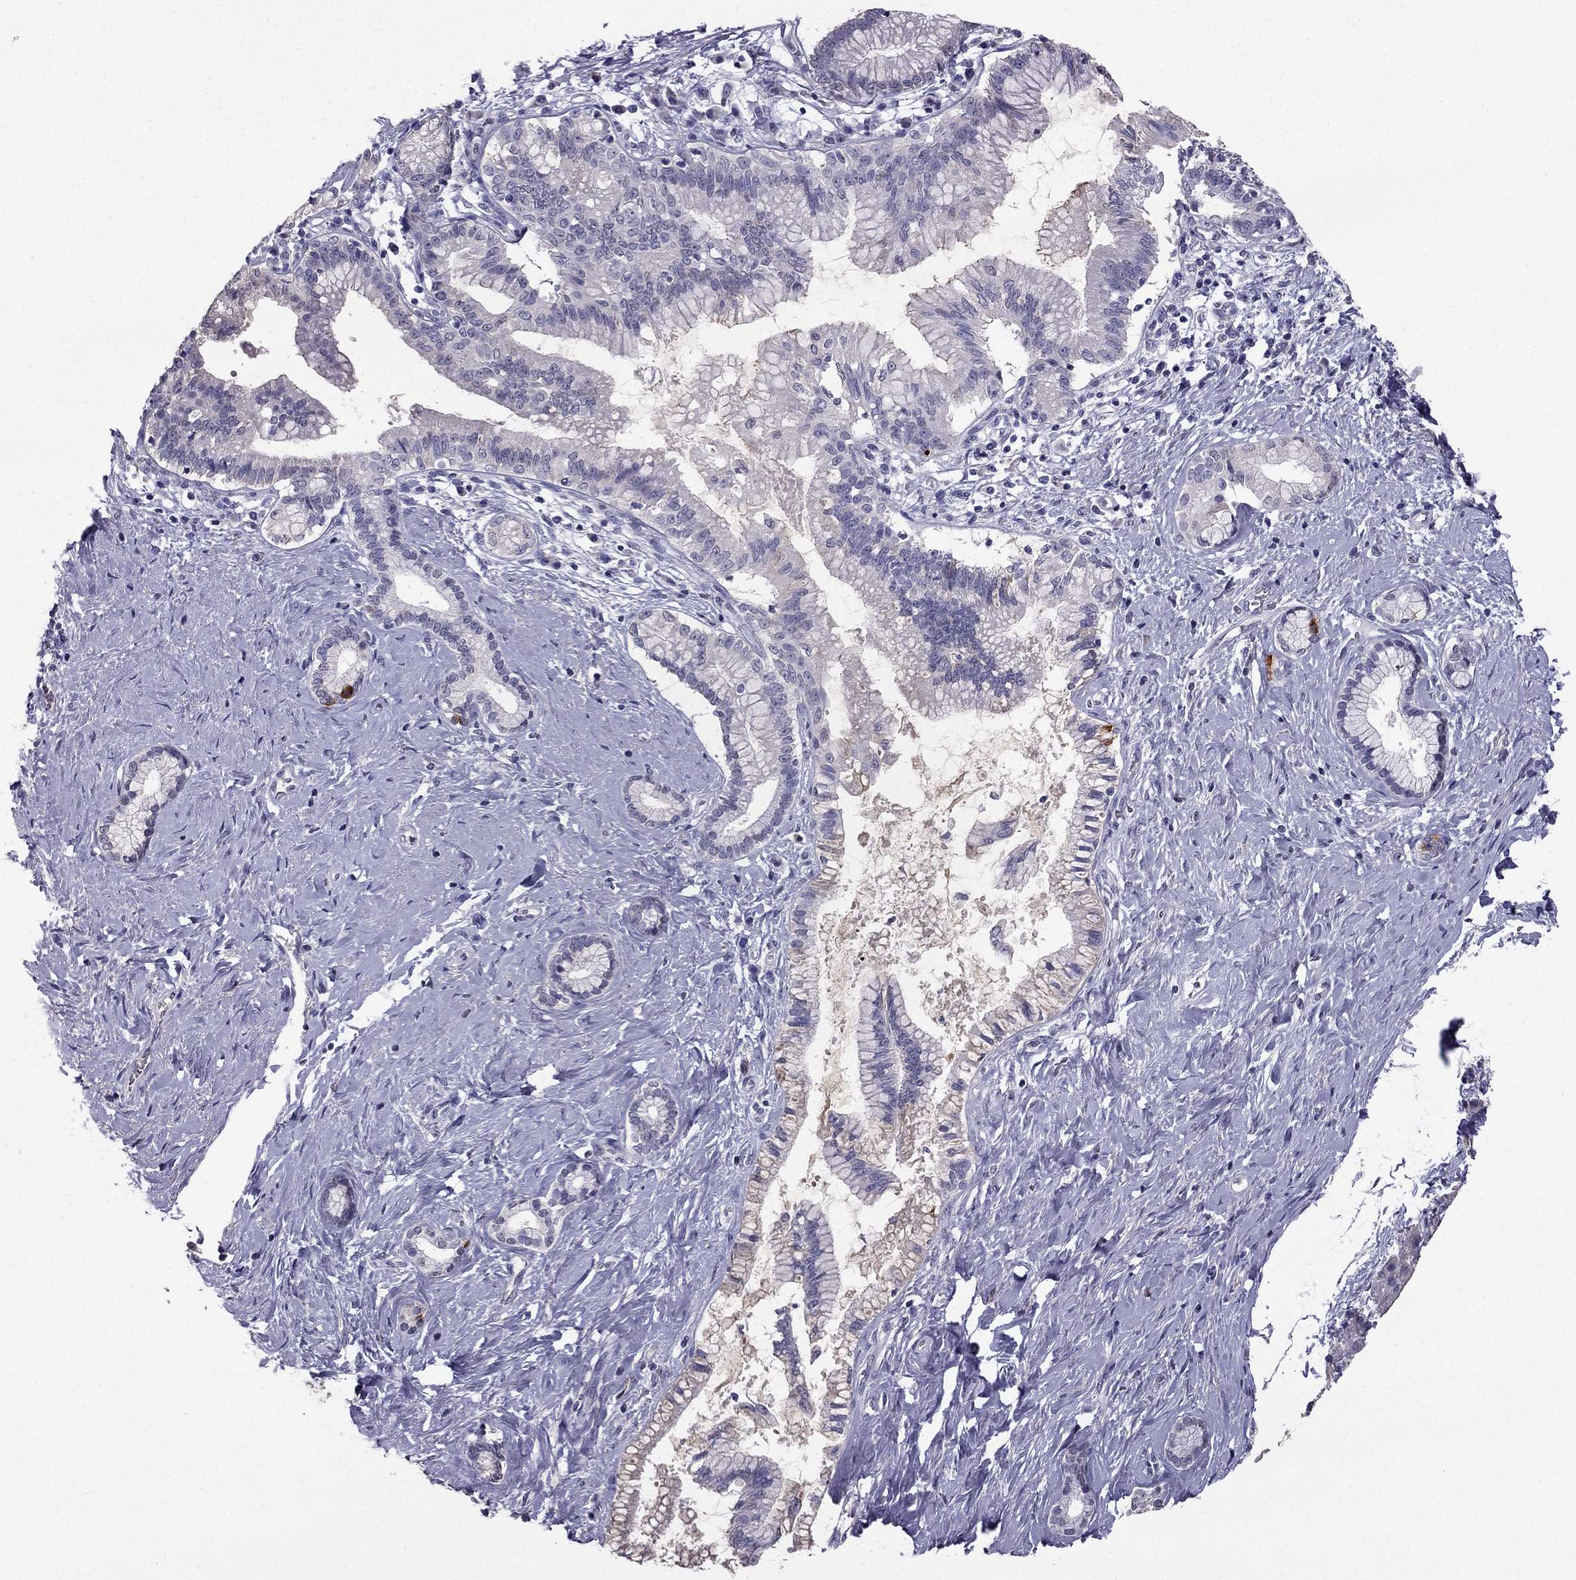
{"staining": {"intensity": "negative", "quantity": "none", "location": "none"}, "tissue": "pancreatic cancer", "cell_type": "Tumor cells", "image_type": "cancer", "snomed": [{"axis": "morphology", "description": "Adenocarcinoma, NOS"}, {"axis": "topography", "description": "Pancreas"}], "caption": "The immunohistochemistry micrograph has no significant staining in tumor cells of pancreatic cancer tissue.", "gene": "SCG5", "patient": {"sex": "female", "age": 73}}